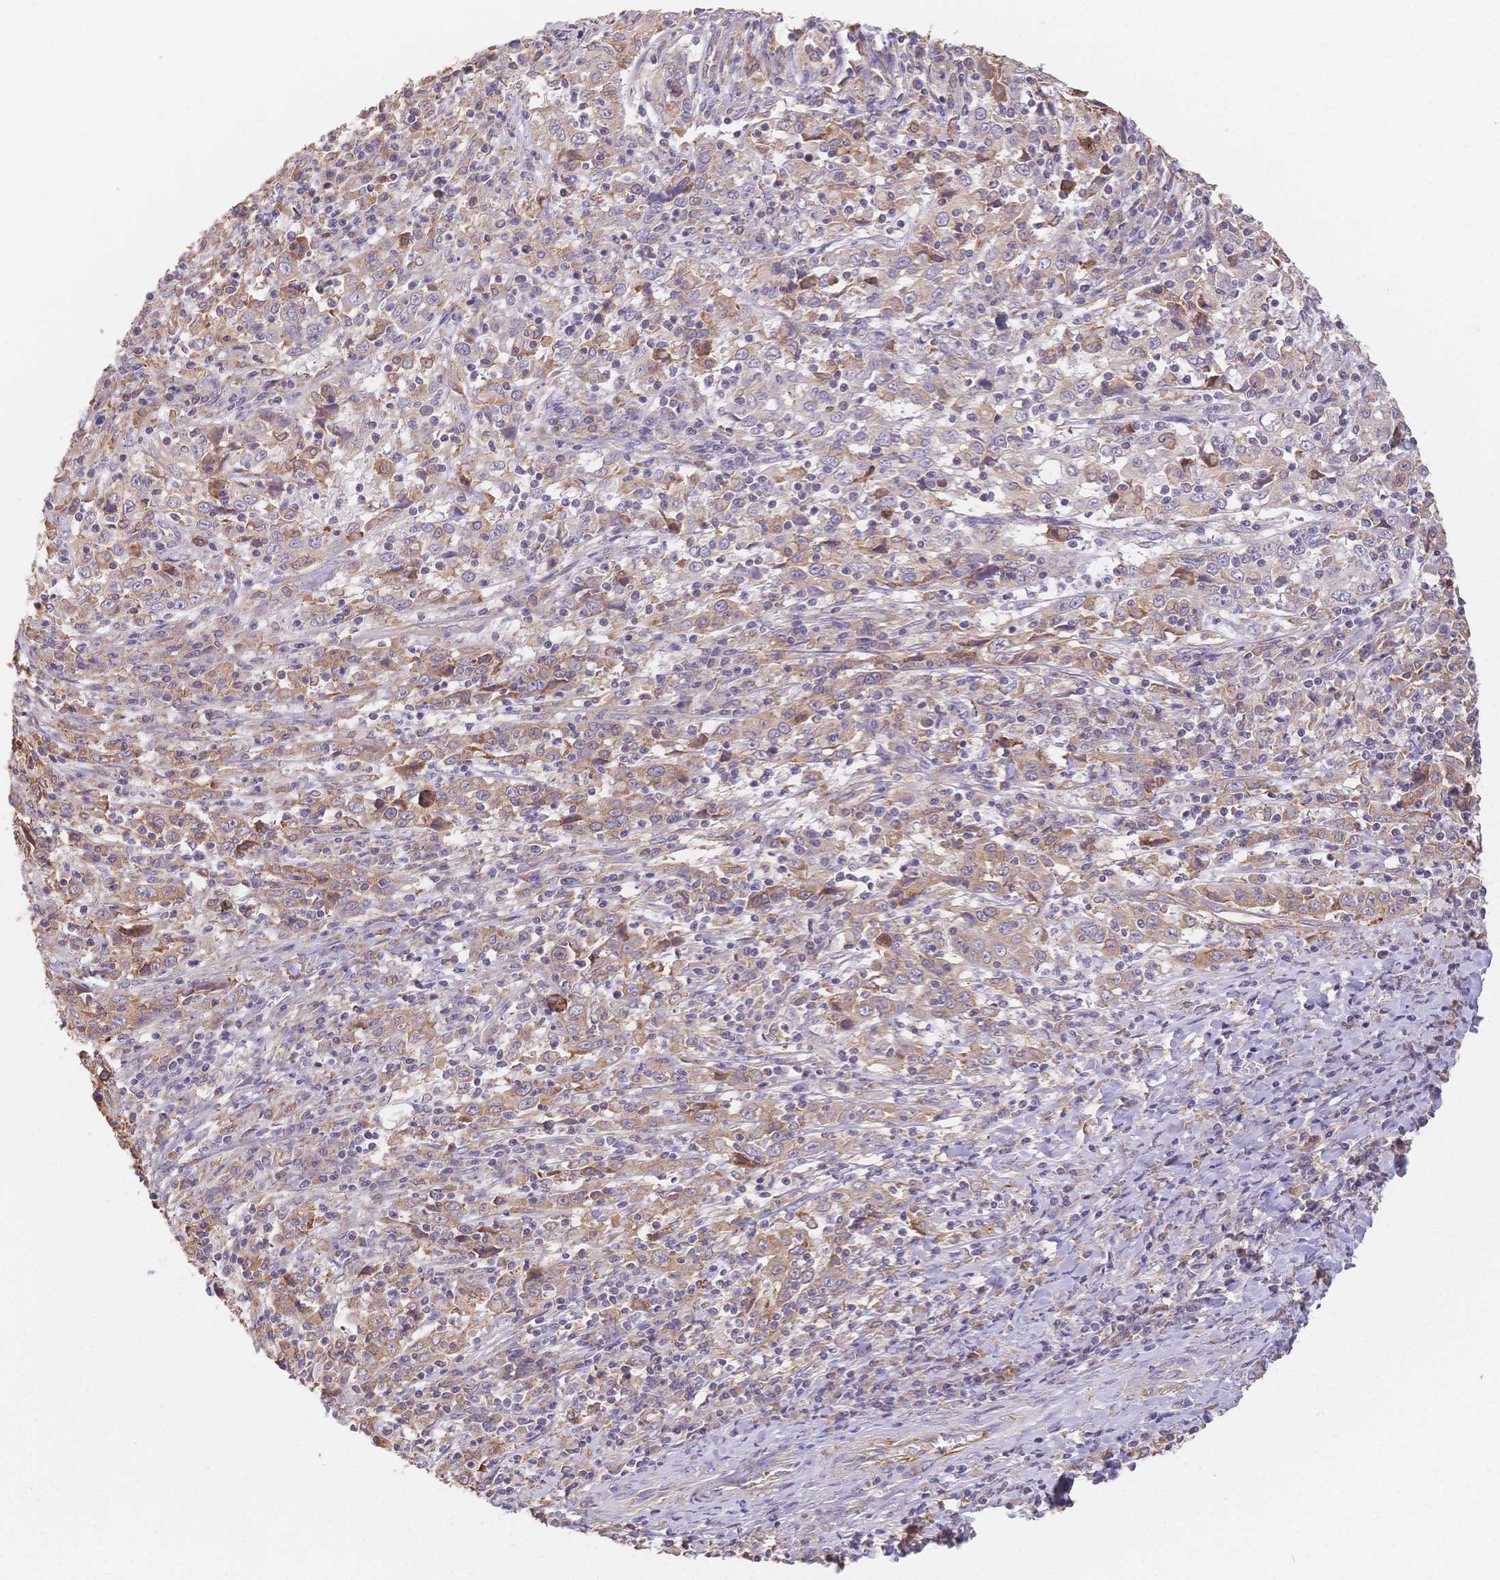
{"staining": {"intensity": "weak", "quantity": "25%-75%", "location": "cytoplasmic/membranous"}, "tissue": "cervical cancer", "cell_type": "Tumor cells", "image_type": "cancer", "snomed": [{"axis": "morphology", "description": "Squamous cell carcinoma, NOS"}, {"axis": "topography", "description": "Cervix"}], "caption": "Immunohistochemical staining of cervical squamous cell carcinoma shows weak cytoplasmic/membranous protein staining in approximately 25%-75% of tumor cells.", "gene": "HS3ST5", "patient": {"sex": "female", "age": 46}}